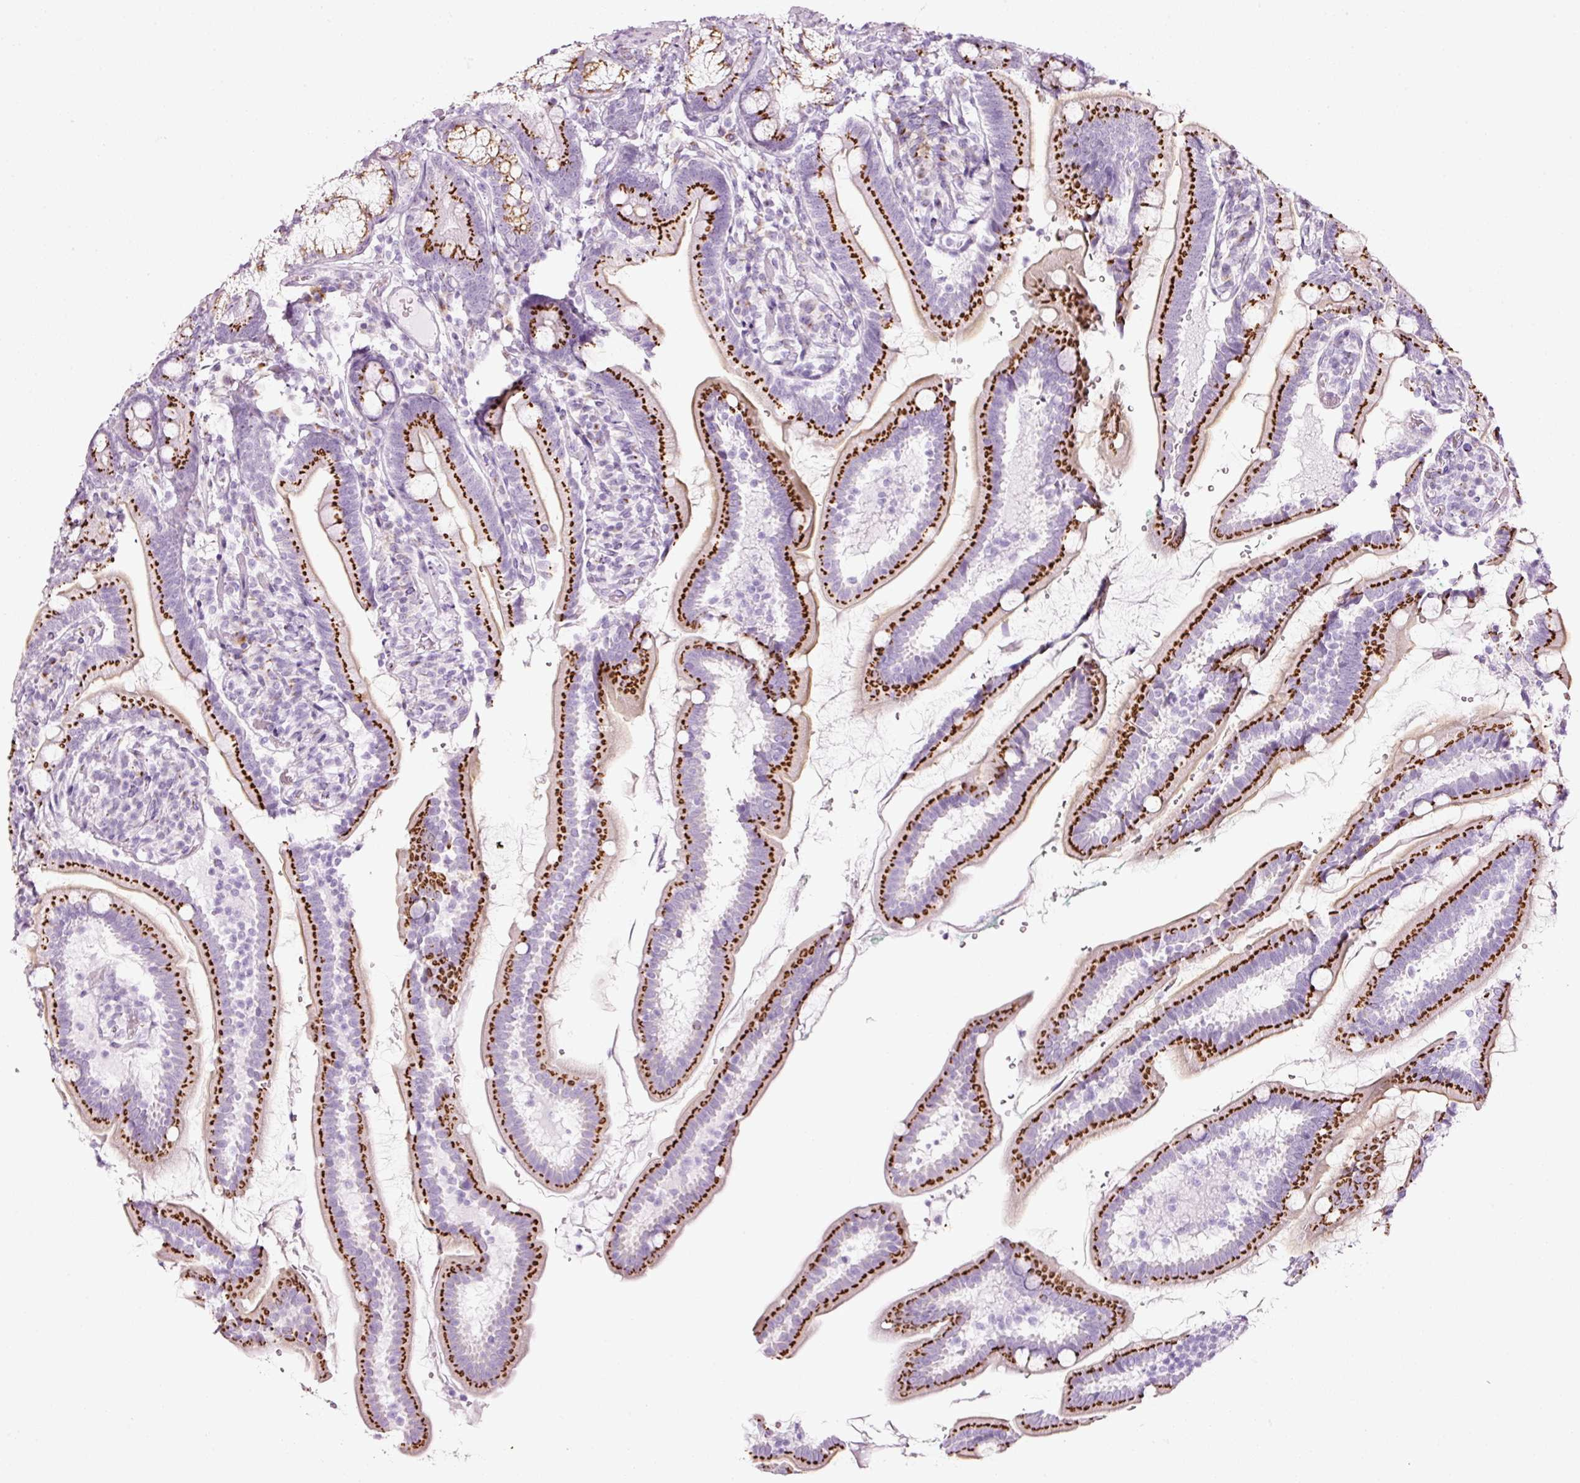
{"staining": {"intensity": "strong", "quantity": ">75%", "location": "cytoplasmic/membranous"}, "tissue": "duodenum", "cell_type": "Glandular cells", "image_type": "normal", "snomed": [{"axis": "morphology", "description": "Normal tissue, NOS"}, {"axis": "topography", "description": "Duodenum"}], "caption": "This is an image of immunohistochemistry staining of benign duodenum, which shows strong expression in the cytoplasmic/membranous of glandular cells.", "gene": "SDF4", "patient": {"sex": "female", "age": 67}}